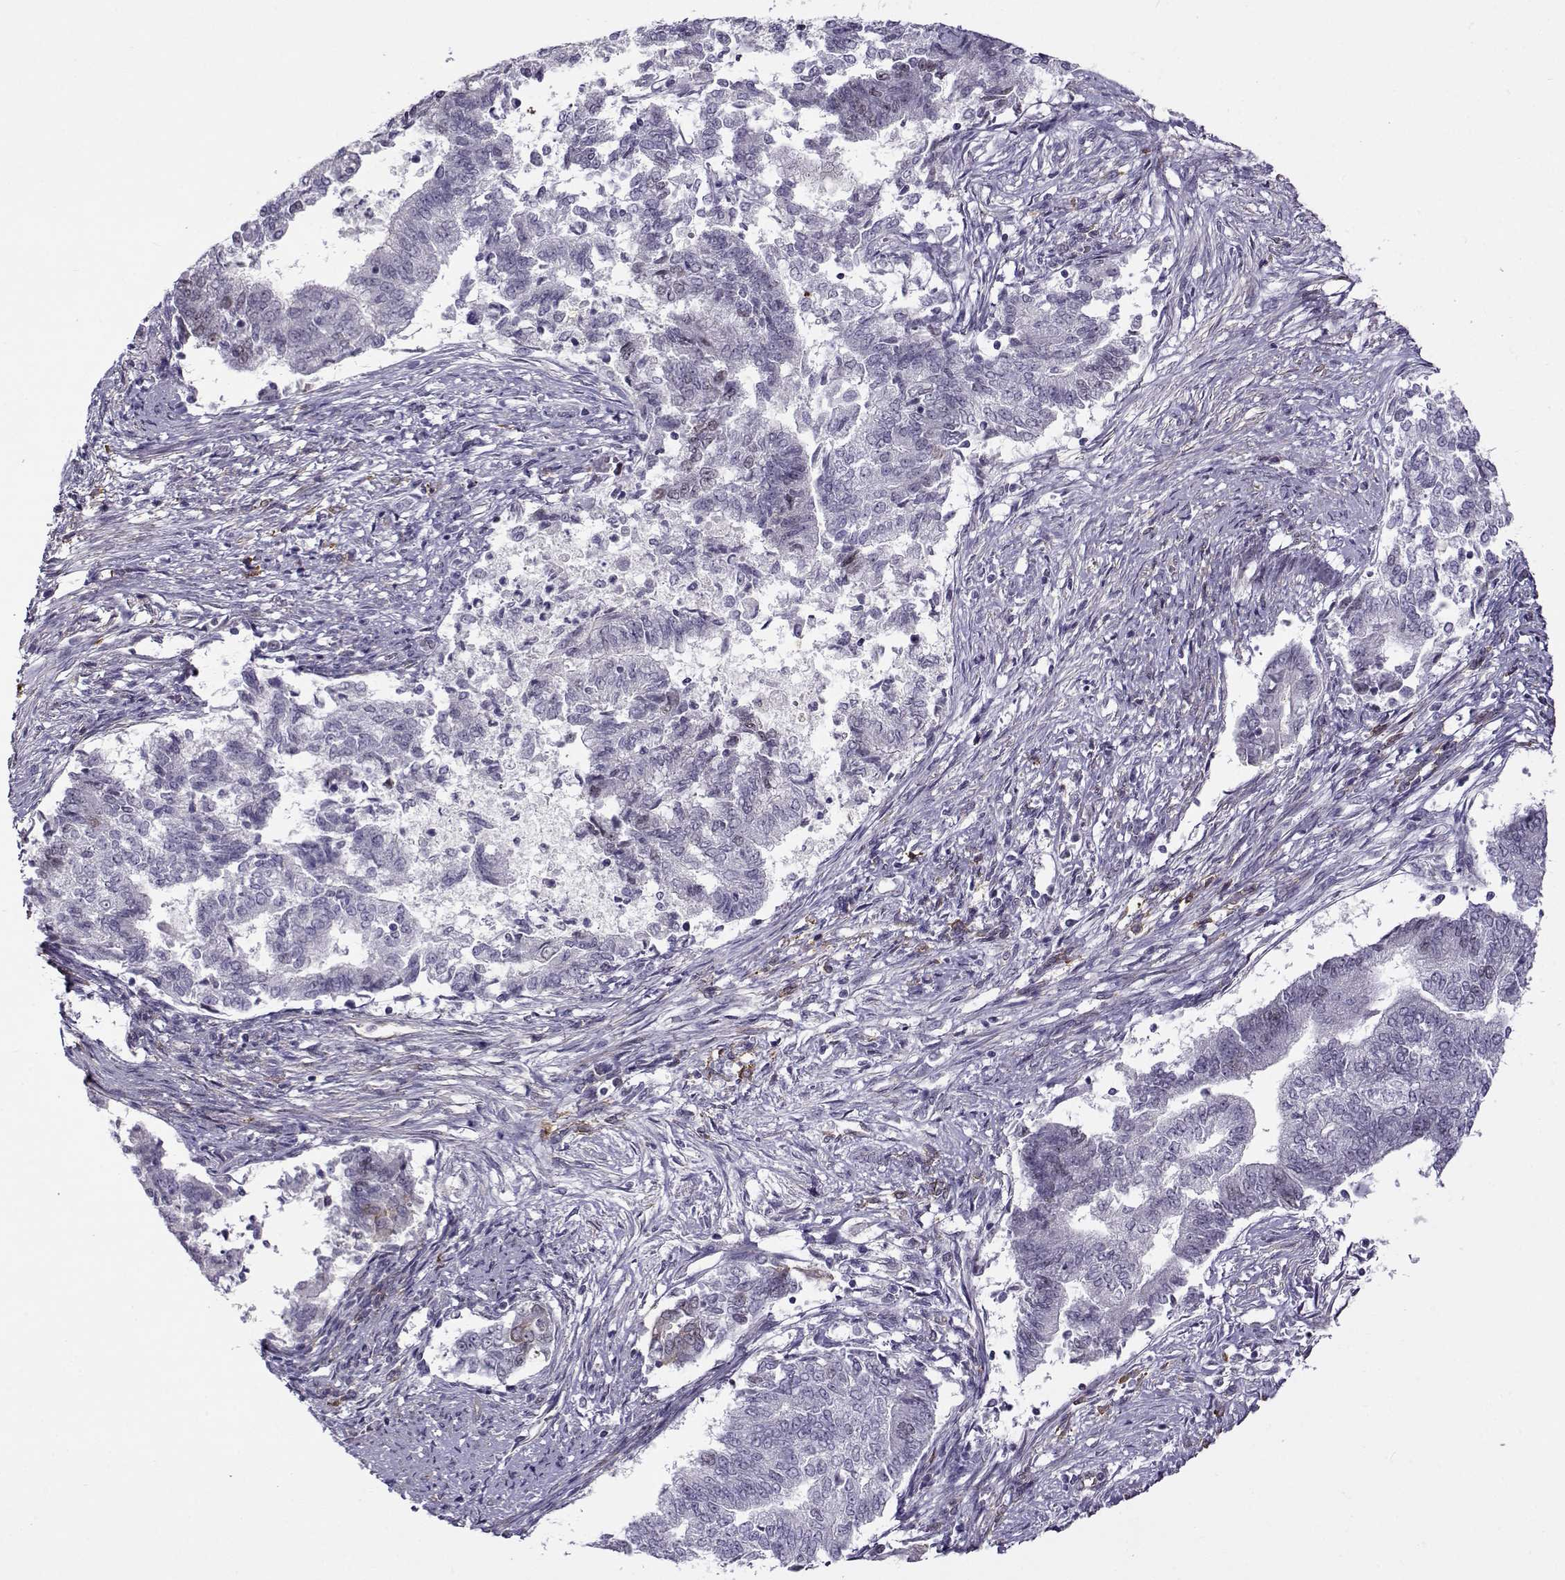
{"staining": {"intensity": "negative", "quantity": "none", "location": "none"}, "tissue": "endometrial cancer", "cell_type": "Tumor cells", "image_type": "cancer", "snomed": [{"axis": "morphology", "description": "Adenocarcinoma, NOS"}, {"axis": "topography", "description": "Endometrium"}], "caption": "Endometrial cancer (adenocarcinoma) stained for a protein using IHC displays no staining tumor cells.", "gene": "BACH1", "patient": {"sex": "female", "age": 65}}